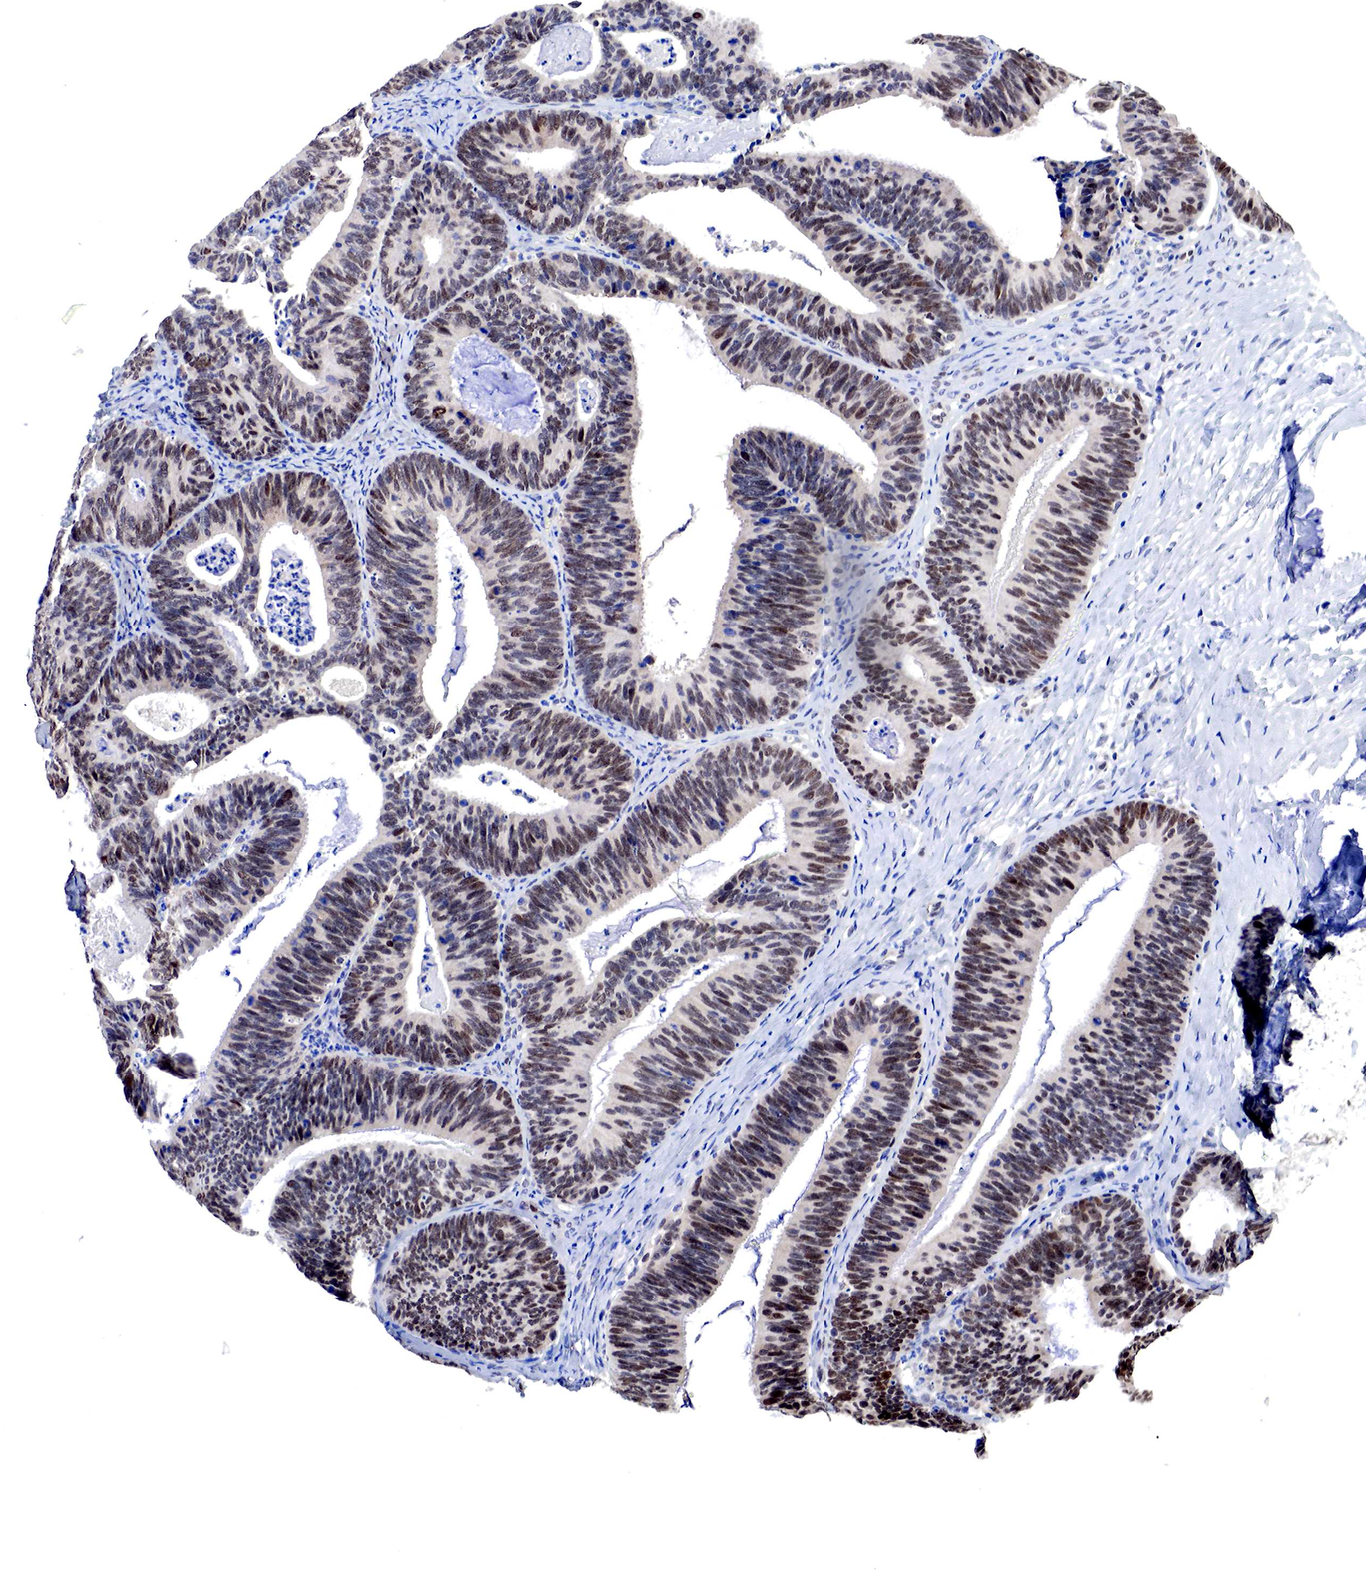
{"staining": {"intensity": "moderate", "quantity": ">75%", "location": "nuclear"}, "tissue": "ovarian cancer", "cell_type": "Tumor cells", "image_type": "cancer", "snomed": [{"axis": "morphology", "description": "Carcinoma, endometroid"}, {"axis": "topography", "description": "Ovary"}], "caption": "A high-resolution photomicrograph shows immunohistochemistry (IHC) staining of endometroid carcinoma (ovarian), which shows moderate nuclear staining in approximately >75% of tumor cells.", "gene": "PABIR2", "patient": {"sex": "female", "age": 52}}